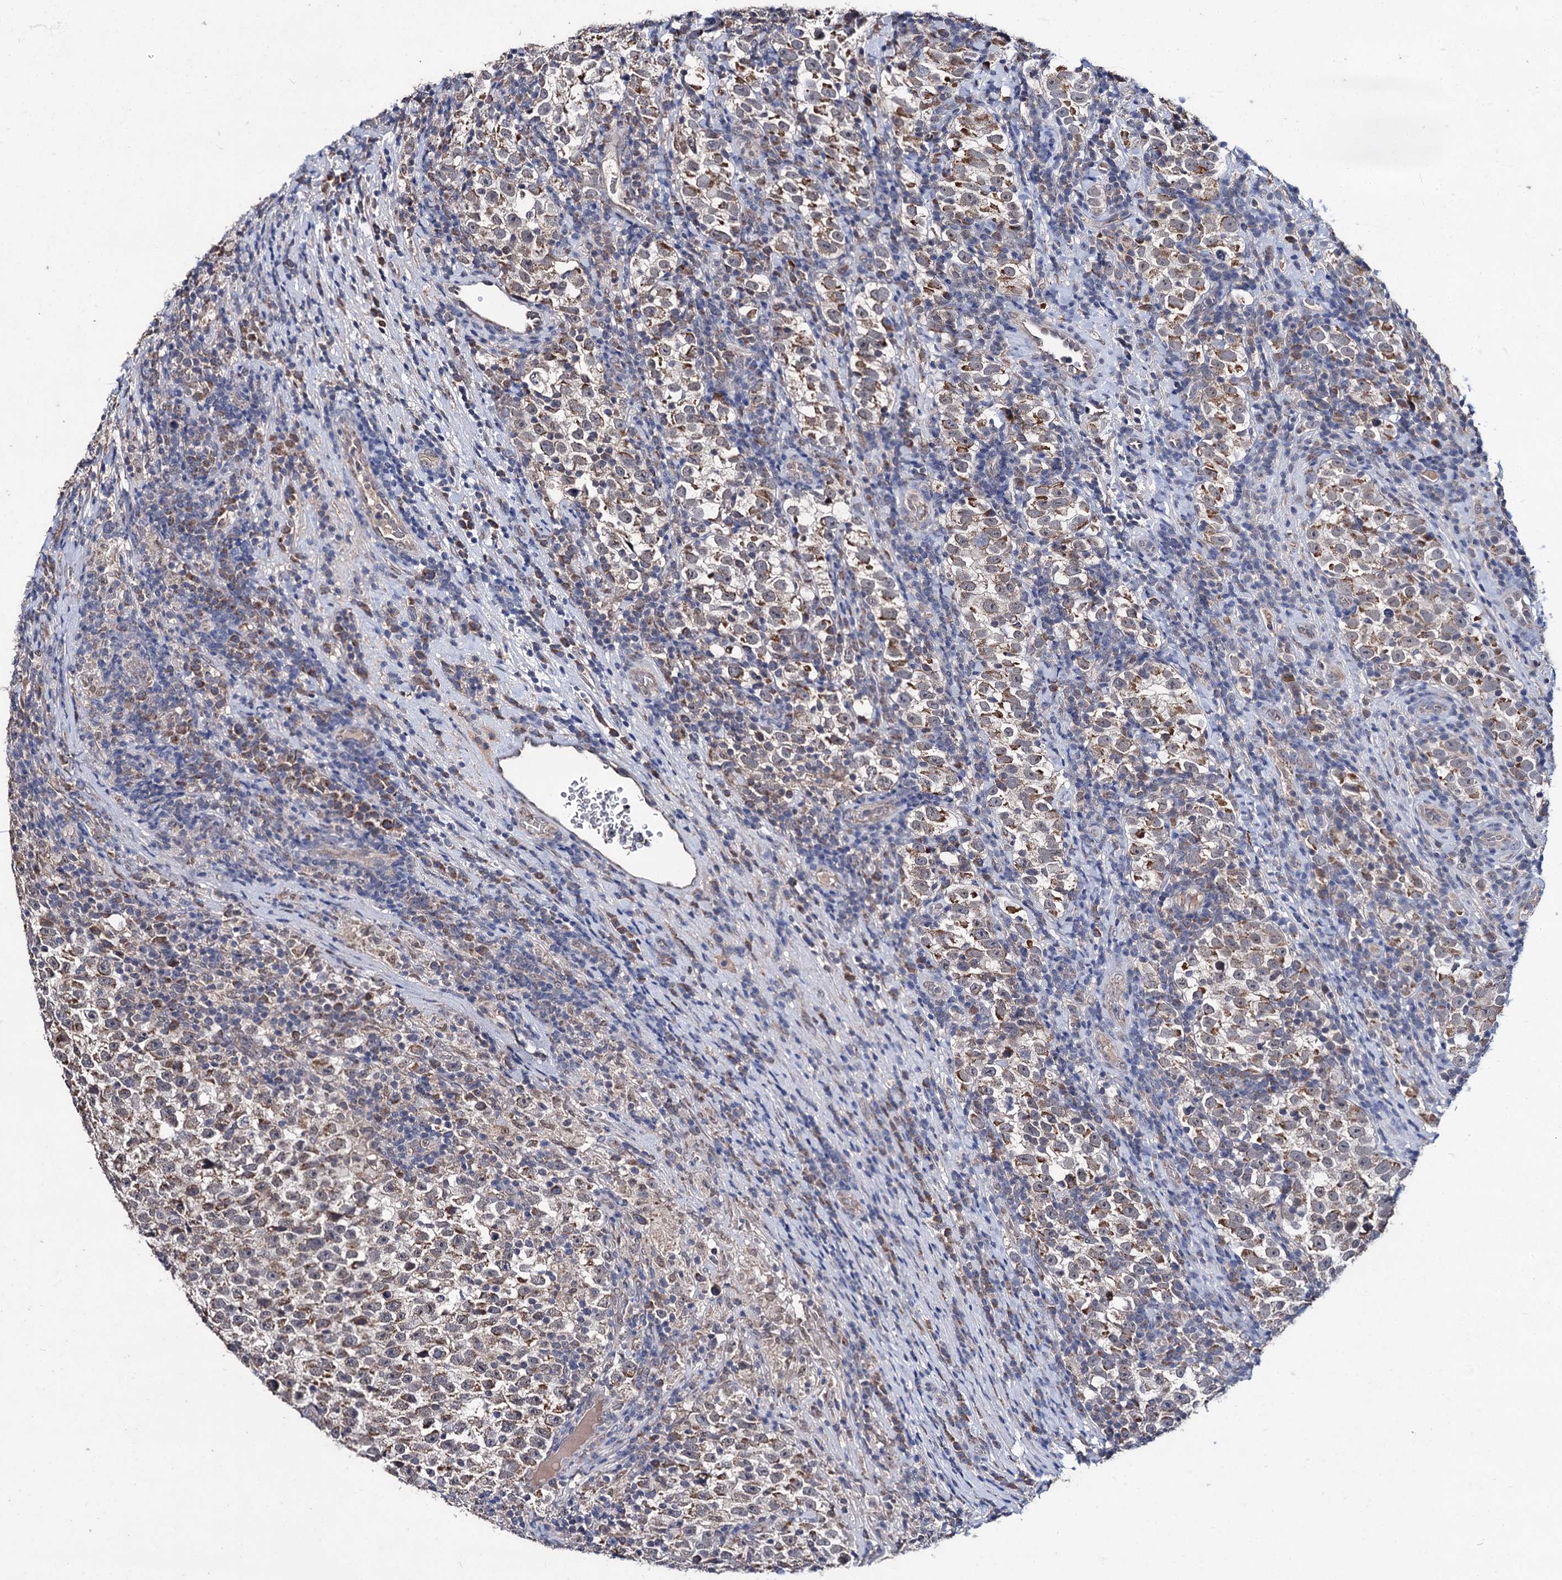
{"staining": {"intensity": "strong", "quantity": "25%-75%", "location": "cytoplasmic/membranous"}, "tissue": "testis cancer", "cell_type": "Tumor cells", "image_type": "cancer", "snomed": [{"axis": "morphology", "description": "Normal tissue, NOS"}, {"axis": "morphology", "description": "Seminoma, NOS"}, {"axis": "topography", "description": "Testis"}], "caption": "Seminoma (testis) stained with a brown dye exhibits strong cytoplasmic/membranous positive positivity in approximately 25%-75% of tumor cells.", "gene": "CLPB", "patient": {"sex": "male", "age": 43}}